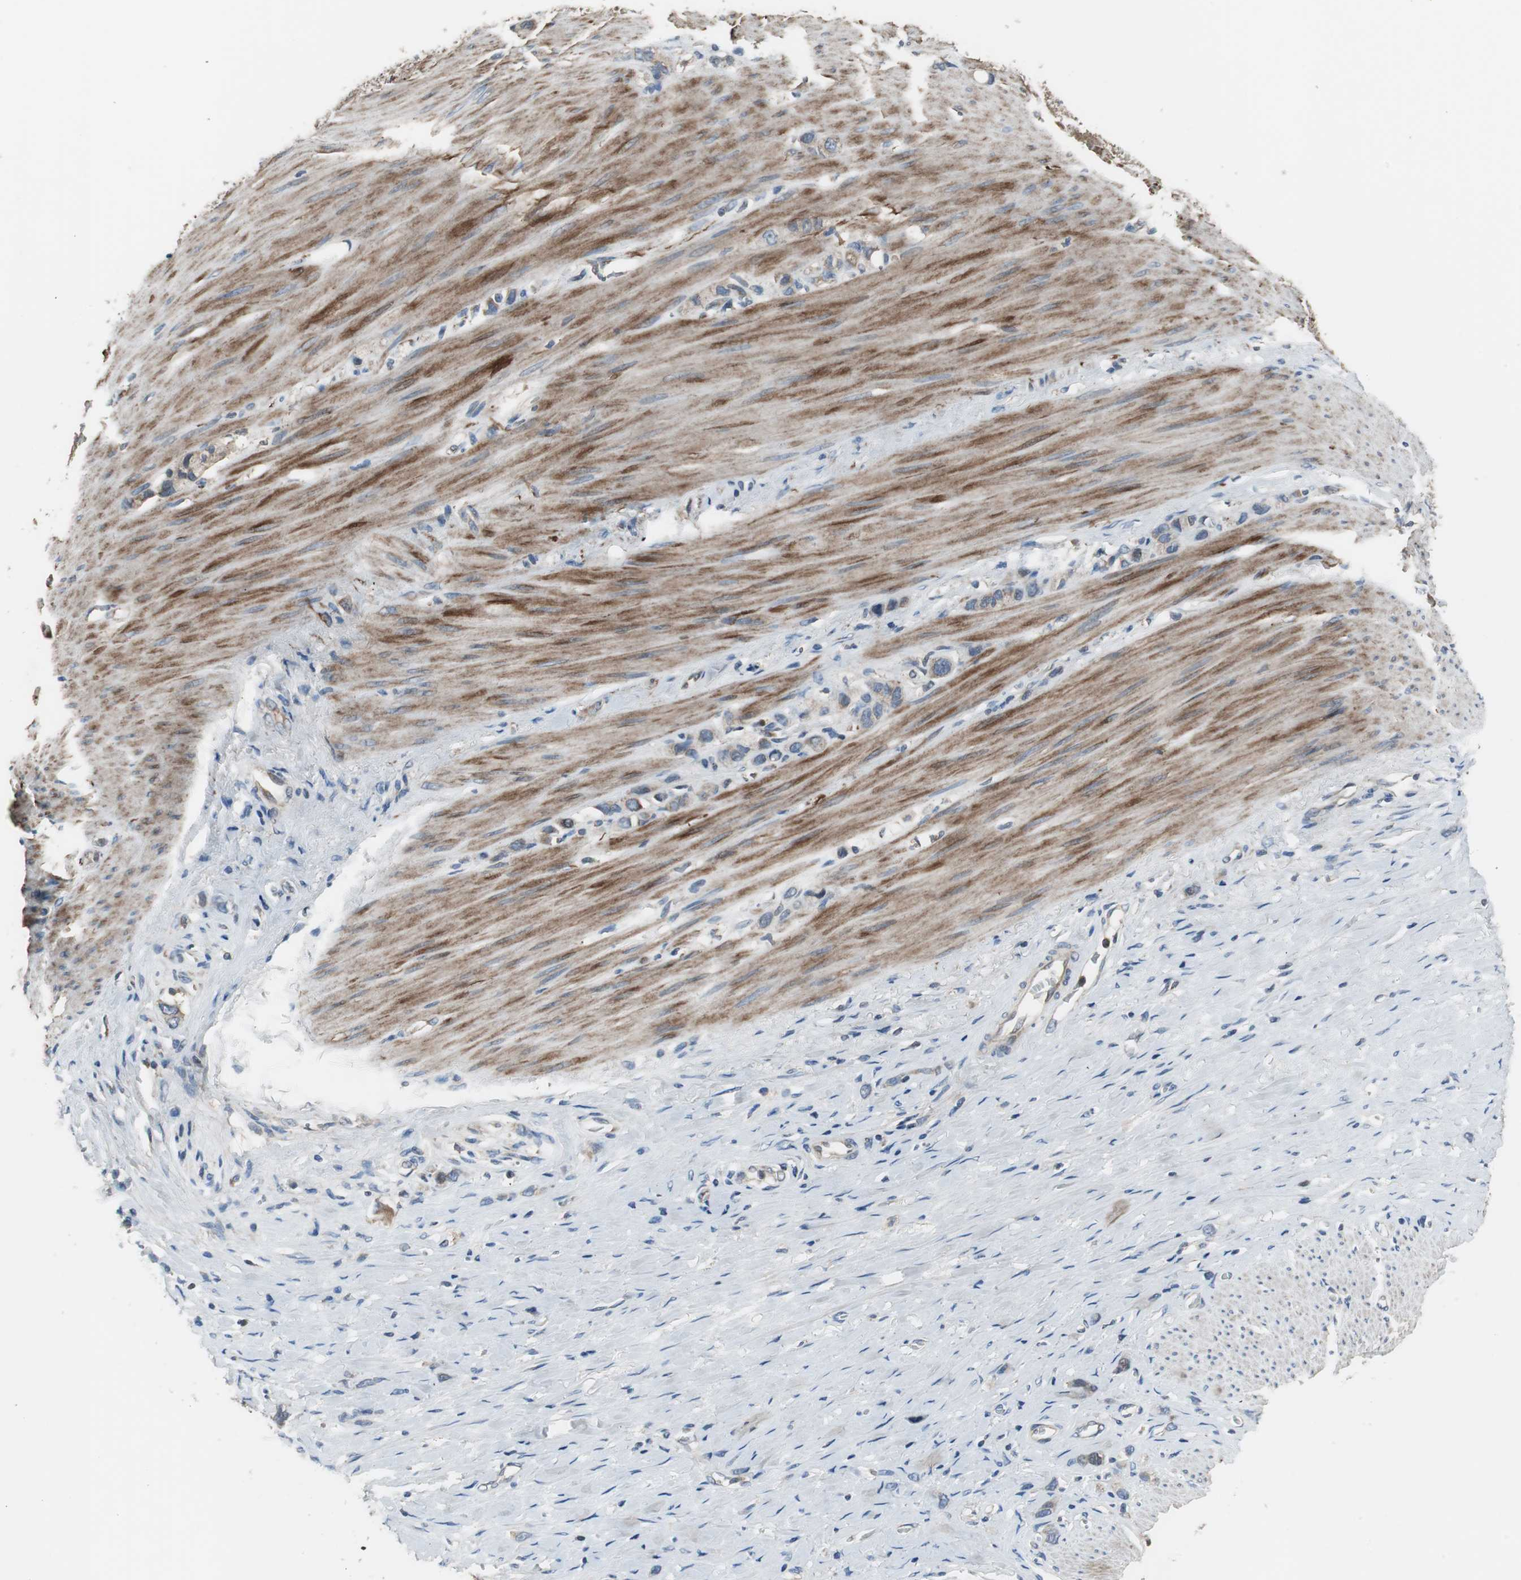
{"staining": {"intensity": "weak", "quantity": ">75%", "location": "cytoplasmic/membranous"}, "tissue": "stomach cancer", "cell_type": "Tumor cells", "image_type": "cancer", "snomed": [{"axis": "morphology", "description": "Normal tissue, NOS"}, {"axis": "morphology", "description": "Adenocarcinoma, NOS"}, {"axis": "morphology", "description": "Adenocarcinoma, High grade"}, {"axis": "topography", "description": "Stomach, upper"}, {"axis": "topography", "description": "Stomach"}], "caption": "An immunohistochemistry (IHC) micrograph of tumor tissue is shown. Protein staining in brown highlights weak cytoplasmic/membranous positivity in stomach adenocarcinoma within tumor cells.", "gene": "PI4KB", "patient": {"sex": "female", "age": 65}}